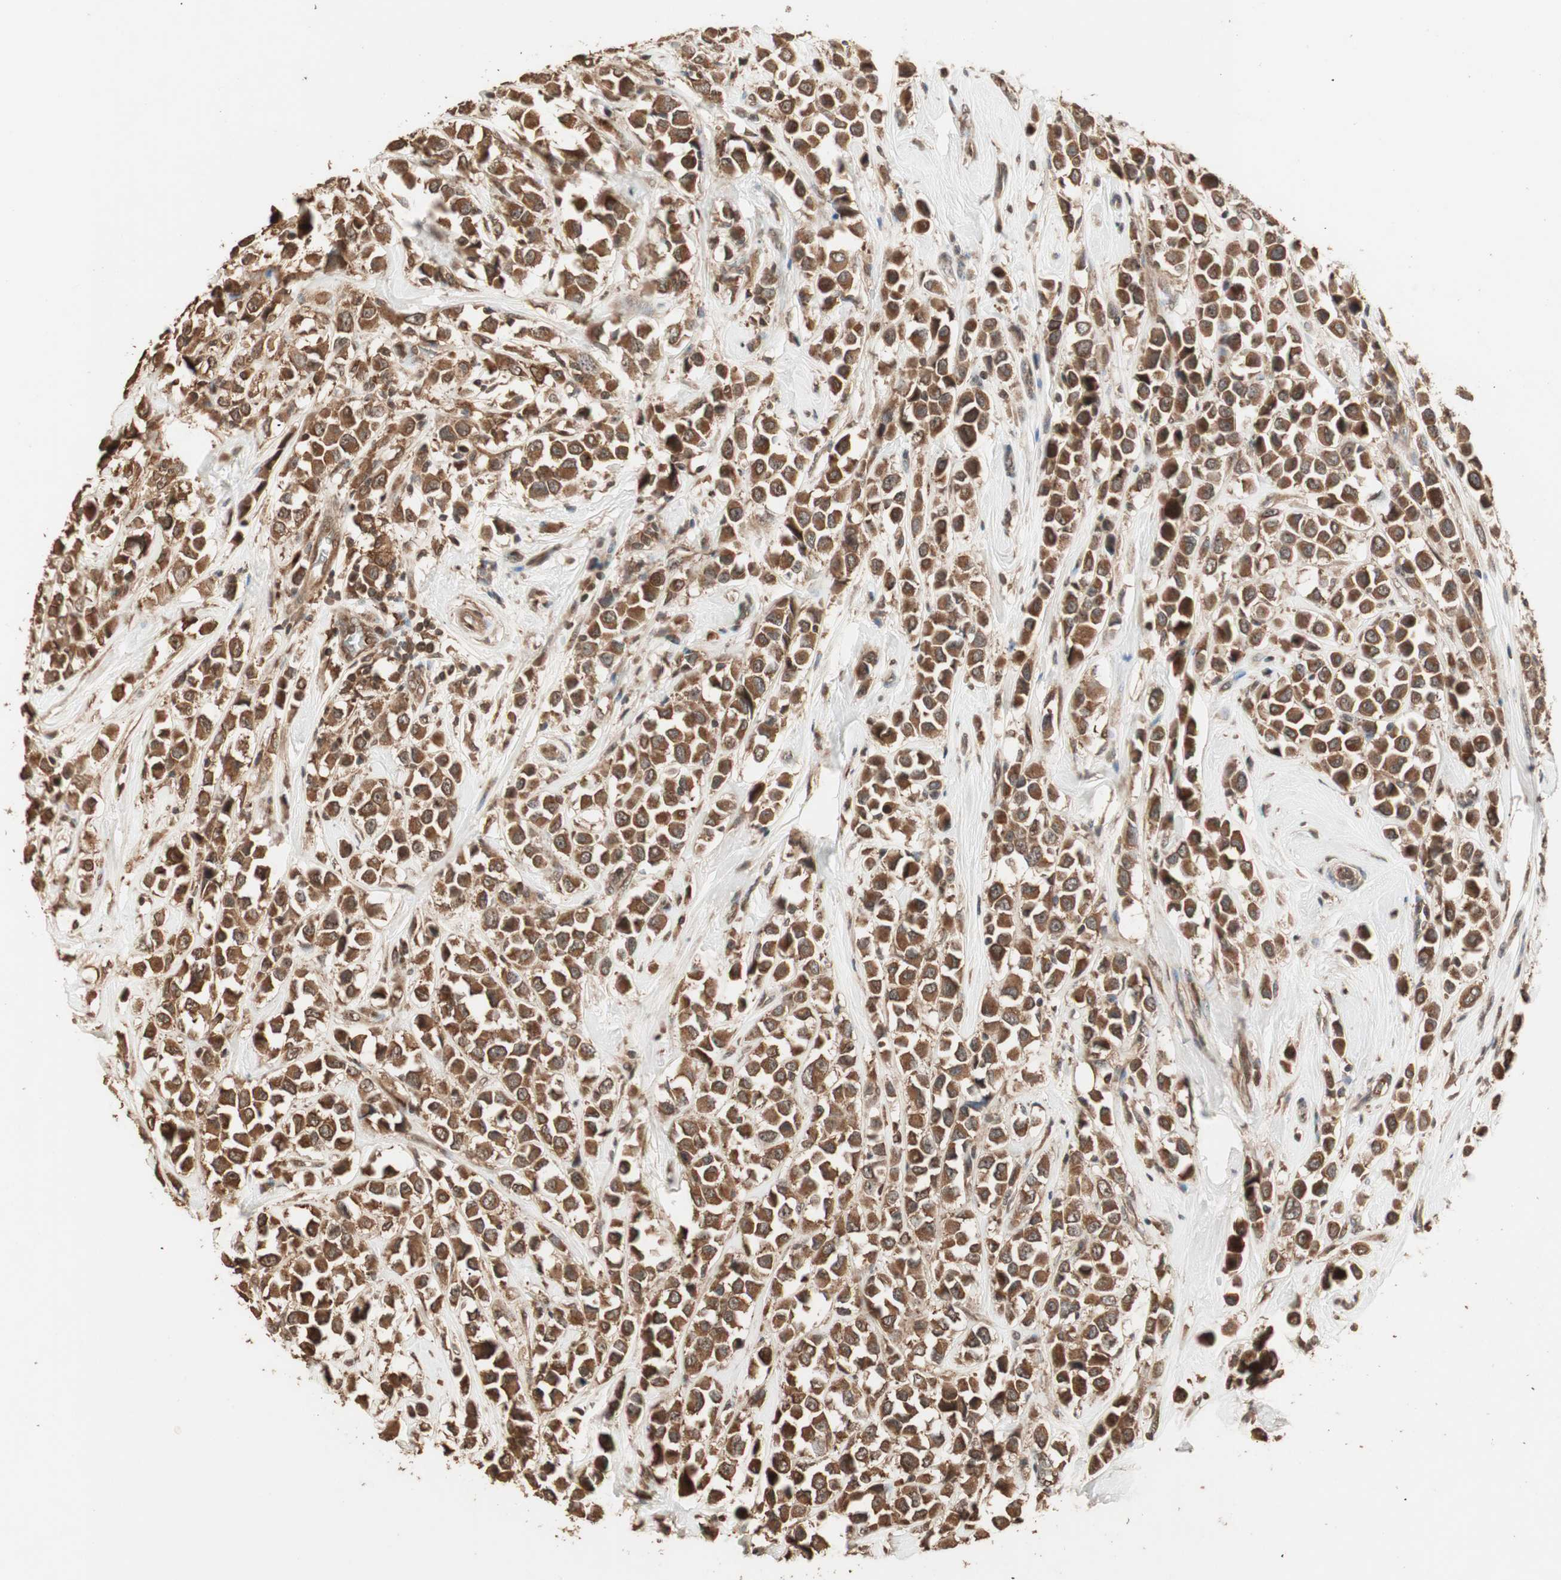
{"staining": {"intensity": "strong", "quantity": ">75%", "location": "cytoplasmic/membranous"}, "tissue": "breast cancer", "cell_type": "Tumor cells", "image_type": "cancer", "snomed": [{"axis": "morphology", "description": "Duct carcinoma"}, {"axis": "topography", "description": "Breast"}], "caption": "DAB immunohistochemical staining of breast cancer reveals strong cytoplasmic/membranous protein expression in about >75% of tumor cells. The protein is stained brown, and the nuclei are stained in blue (DAB IHC with brightfield microscopy, high magnification).", "gene": "USP20", "patient": {"sex": "female", "age": 61}}